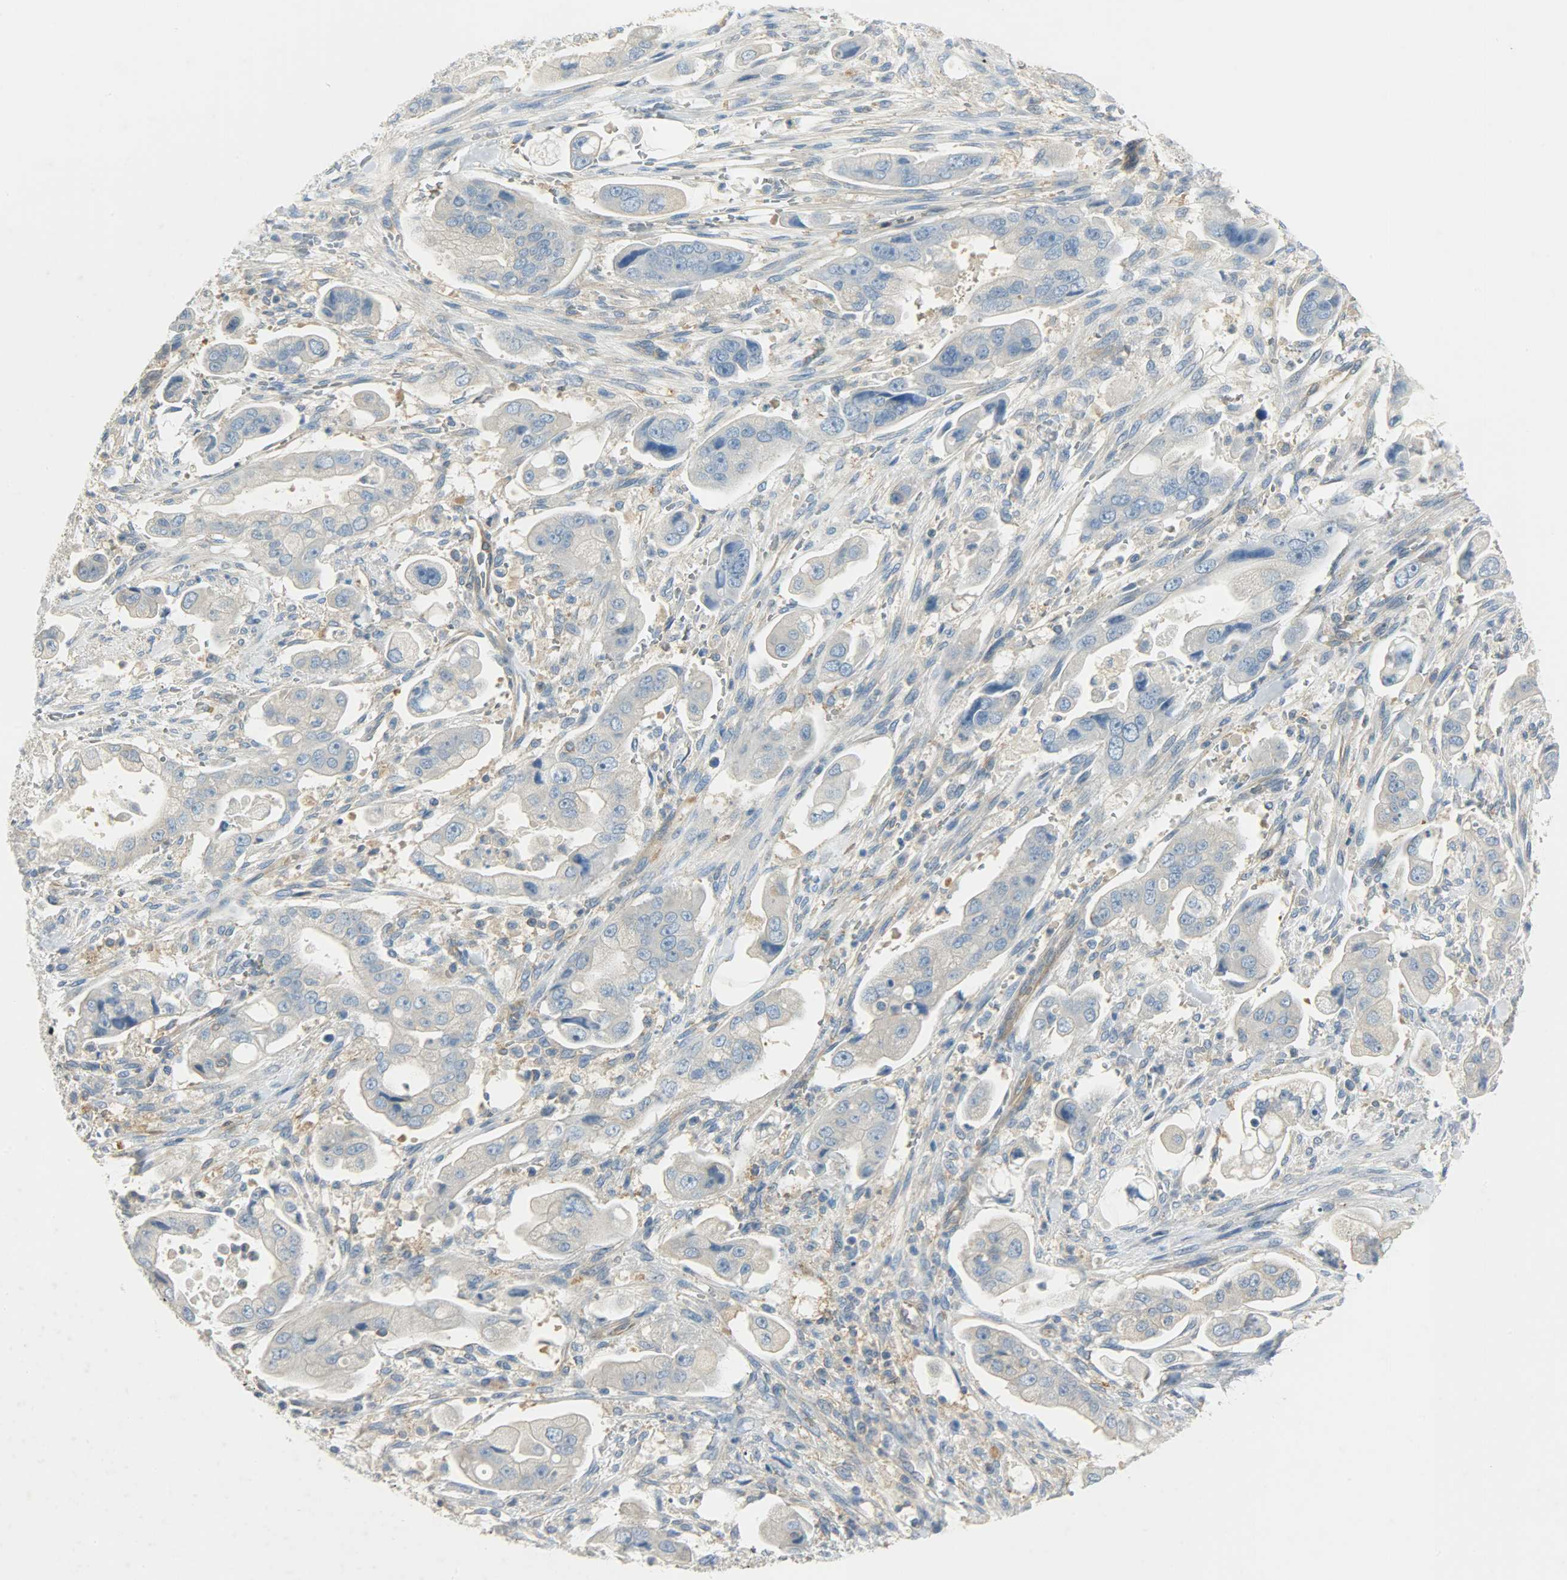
{"staining": {"intensity": "weak", "quantity": "25%-75%", "location": "cytoplasmic/membranous"}, "tissue": "stomach cancer", "cell_type": "Tumor cells", "image_type": "cancer", "snomed": [{"axis": "morphology", "description": "Adenocarcinoma, NOS"}, {"axis": "topography", "description": "Stomach"}], "caption": "Immunohistochemical staining of human adenocarcinoma (stomach) reveals weak cytoplasmic/membranous protein expression in about 25%-75% of tumor cells.", "gene": "TSC22D2", "patient": {"sex": "male", "age": 62}}